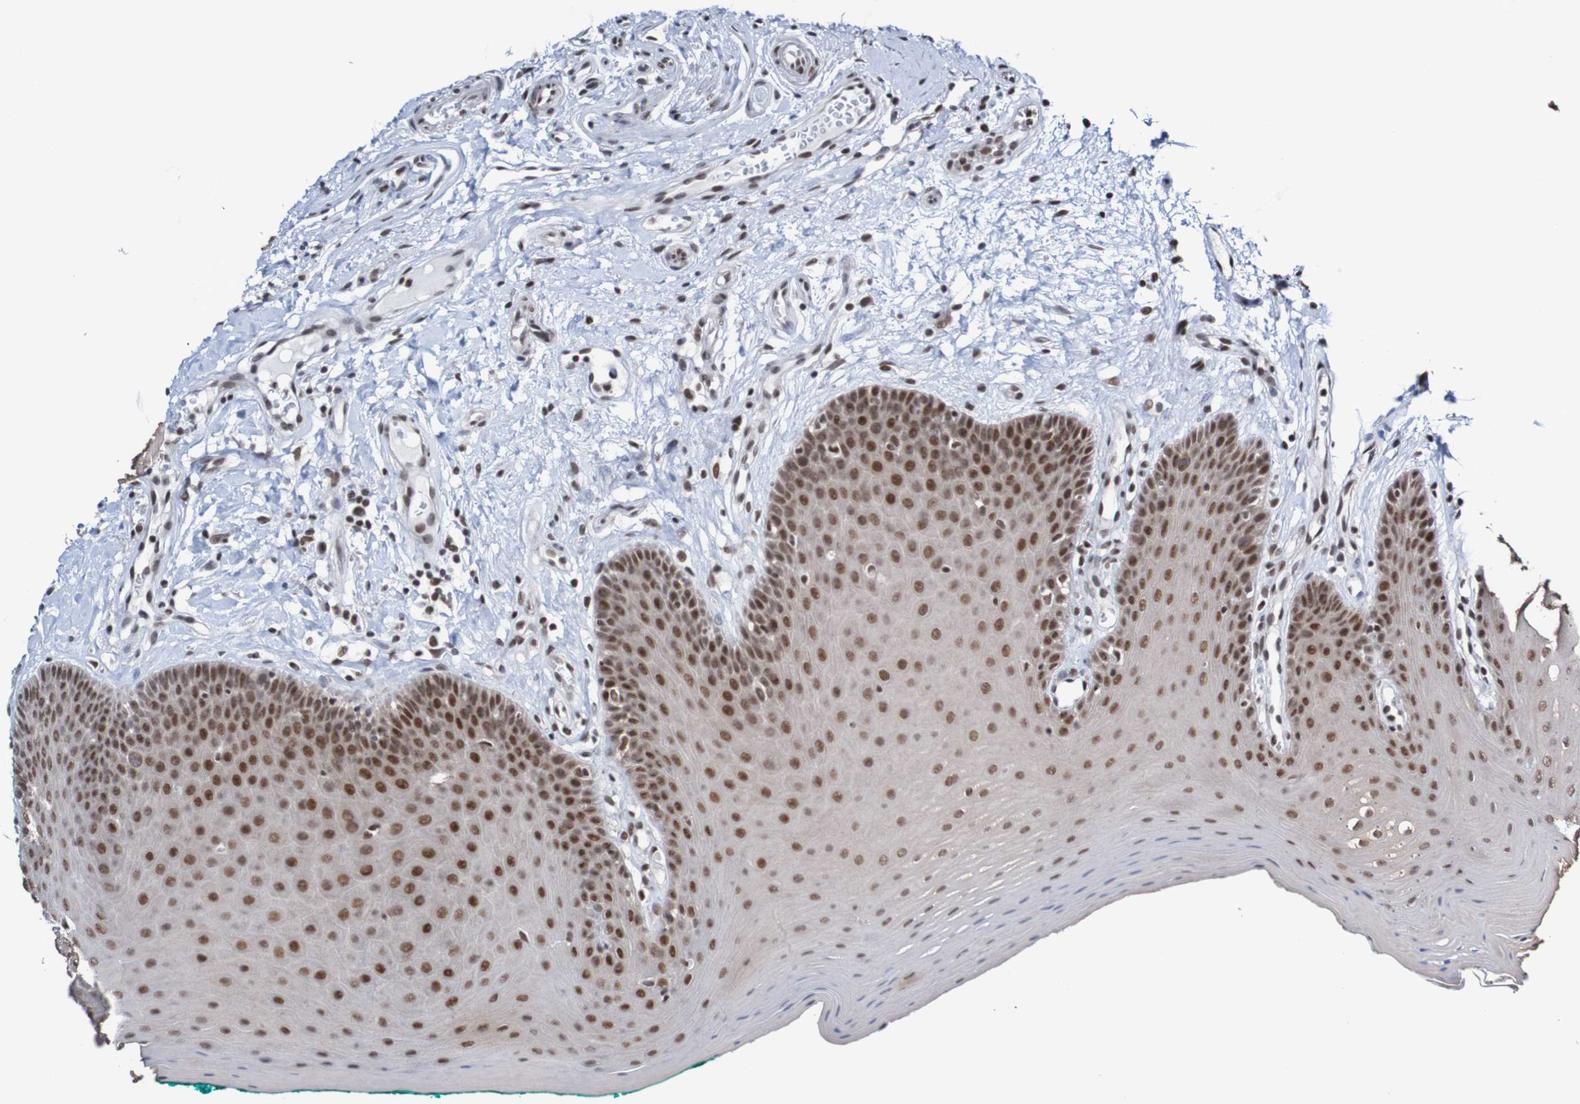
{"staining": {"intensity": "moderate", "quantity": ">75%", "location": "nuclear"}, "tissue": "oral mucosa", "cell_type": "Squamous epithelial cells", "image_type": "normal", "snomed": [{"axis": "morphology", "description": "Normal tissue, NOS"}, {"axis": "topography", "description": "Skeletal muscle"}, {"axis": "topography", "description": "Oral tissue"}], "caption": "IHC image of benign human oral mucosa stained for a protein (brown), which shows medium levels of moderate nuclear staining in about >75% of squamous epithelial cells.", "gene": "CDC5L", "patient": {"sex": "male", "age": 58}}